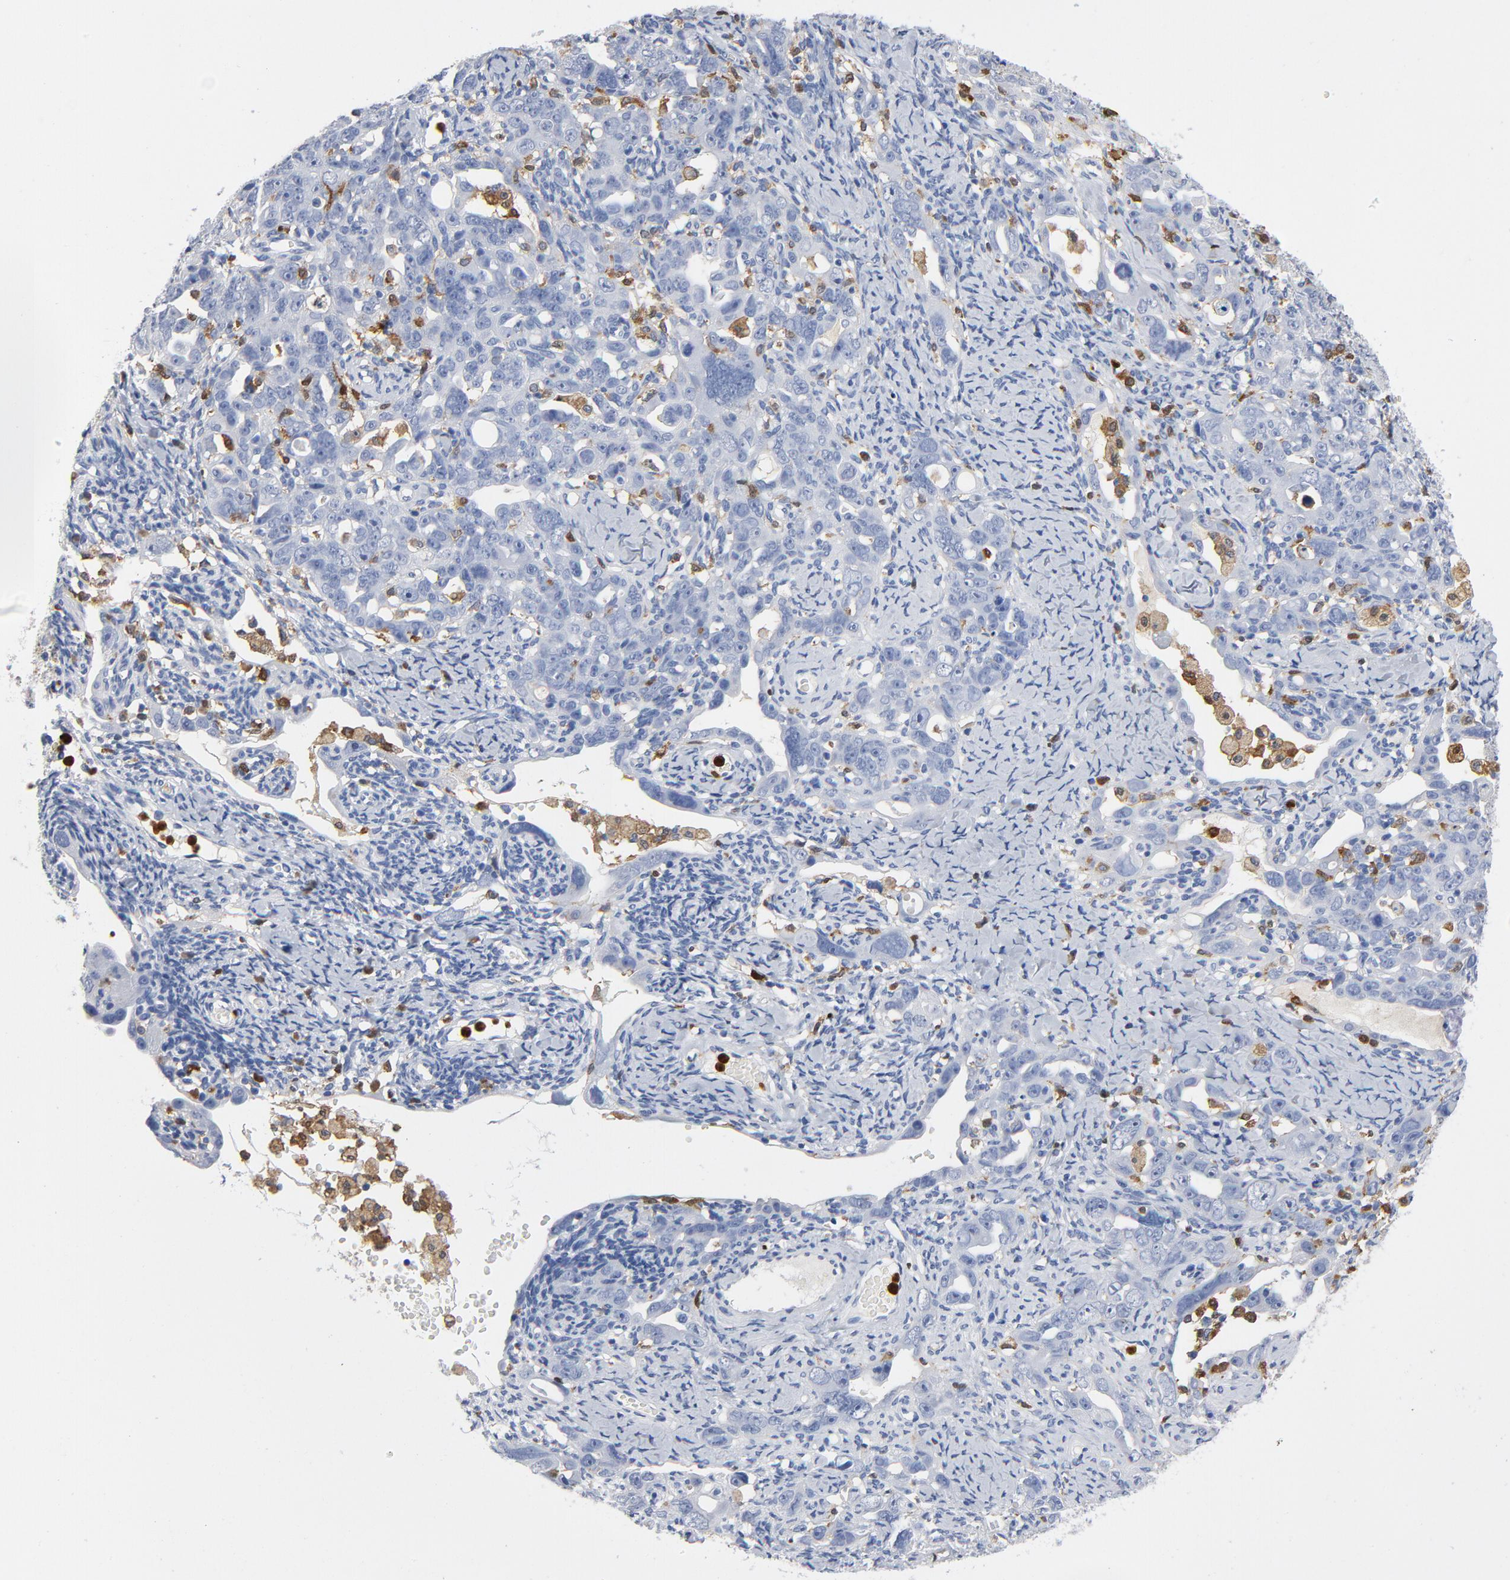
{"staining": {"intensity": "negative", "quantity": "none", "location": "none"}, "tissue": "ovarian cancer", "cell_type": "Tumor cells", "image_type": "cancer", "snomed": [{"axis": "morphology", "description": "Cystadenocarcinoma, serous, NOS"}, {"axis": "topography", "description": "Ovary"}], "caption": "Immunohistochemistry (IHC) of human ovarian cancer shows no staining in tumor cells.", "gene": "NCF1", "patient": {"sex": "female", "age": 66}}